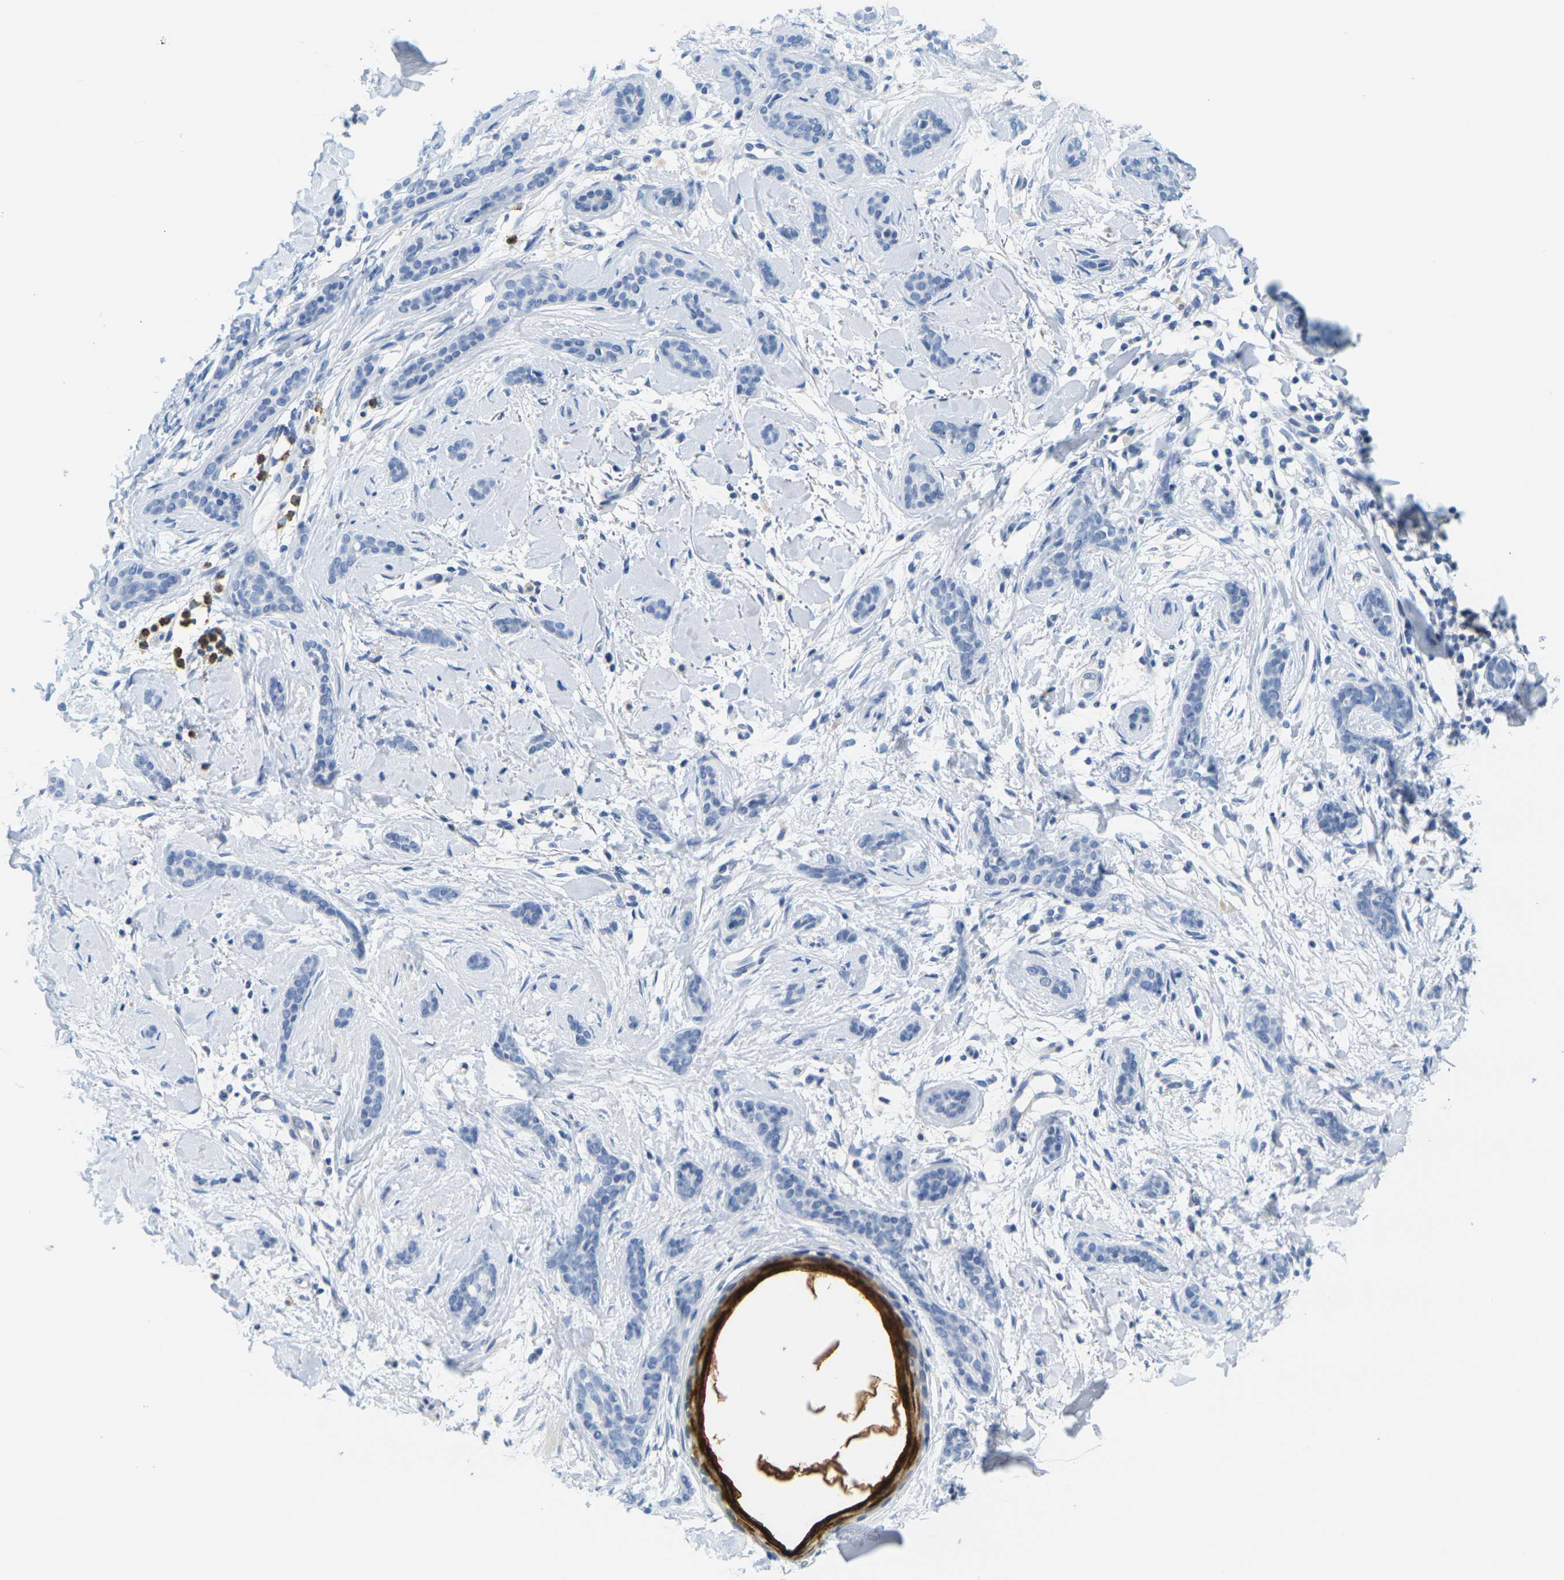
{"staining": {"intensity": "negative", "quantity": "none", "location": "none"}, "tissue": "skin cancer", "cell_type": "Tumor cells", "image_type": "cancer", "snomed": [{"axis": "morphology", "description": "Basal cell carcinoma"}, {"axis": "topography", "description": "Skin"}], "caption": "Immunohistochemistry (IHC) of human basal cell carcinoma (skin) displays no positivity in tumor cells. (DAB IHC visualized using brightfield microscopy, high magnification).", "gene": "KLK5", "patient": {"sex": "female", "age": 58}}